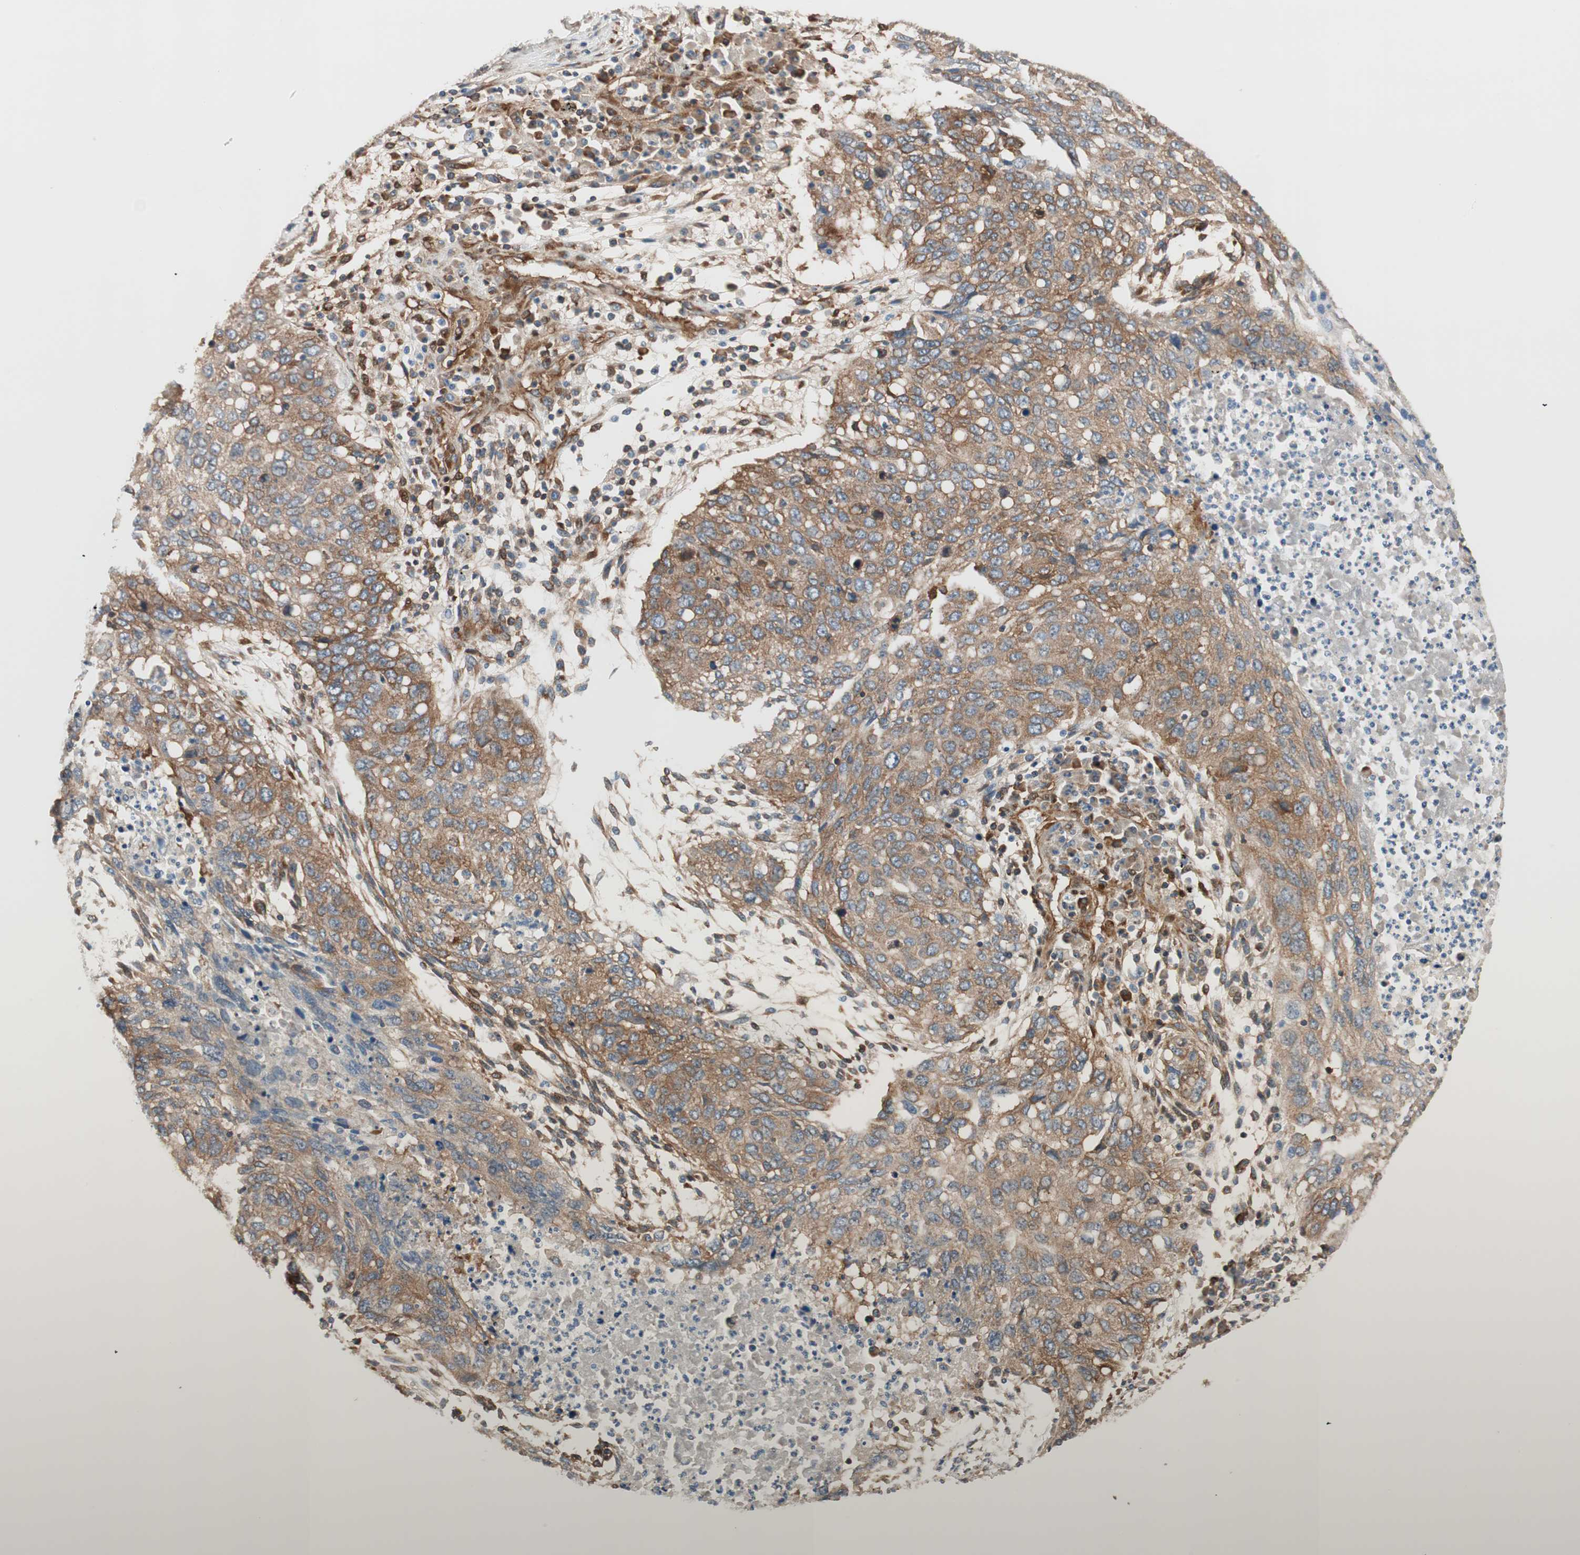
{"staining": {"intensity": "moderate", "quantity": ">75%", "location": "cytoplasmic/membranous"}, "tissue": "lung cancer", "cell_type": "Tumor cells", "image_type": "cancer", "snomed": [{"axis": "morphology", "description": "Squamous cell carcinoma, NOS"}, {"axis": "topography", "description": "Lung"}], "caption": "Lung cancer tissue reveals moderate cytoplasmic/membranous positivity in approximately >75% of tumor cells, visualized by immunohistochemistry.", "gene": "WASL", "patient": {"sex": "female", "age": 63}}